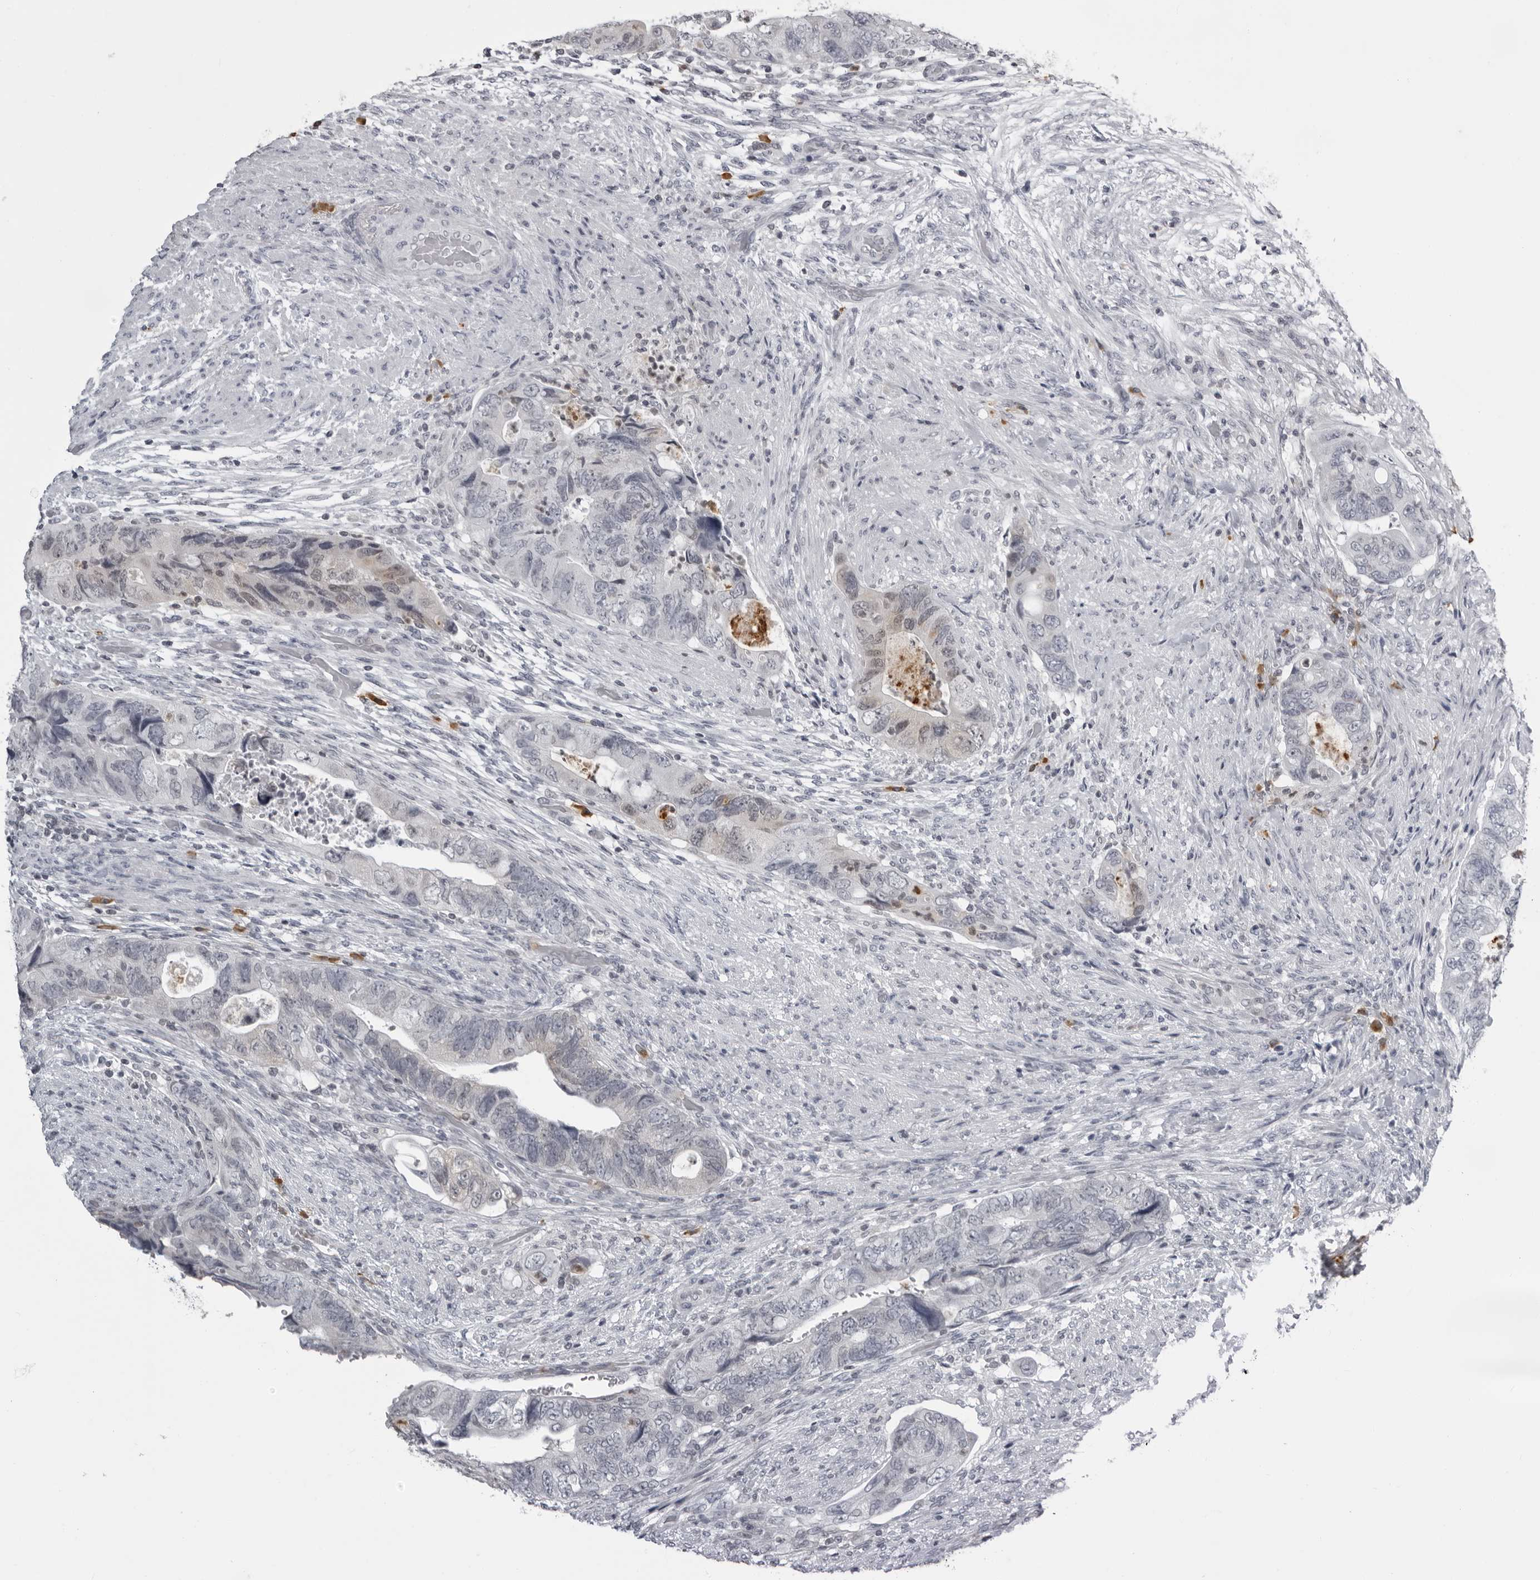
{"staining": {"intensity": "weak", "quantity": "<25%", "location": "nuclear"}, "tissue": "colorectal cancer", "cell_type": "Tumor cells", "image_type": "cancer", "snomed": [{"axis": "morphology", "description": "Adenocarcinoma, NOS"}, {"axis": "topography", "description": "Rectum"}], "caption": "Adenocarcinoma (colorectal) stained for a protein using immunohistochemistry (IHC) reveals no expression tumor cells.", "gene": "RTCA", "patient": {"sex": "male", "age": 63}}